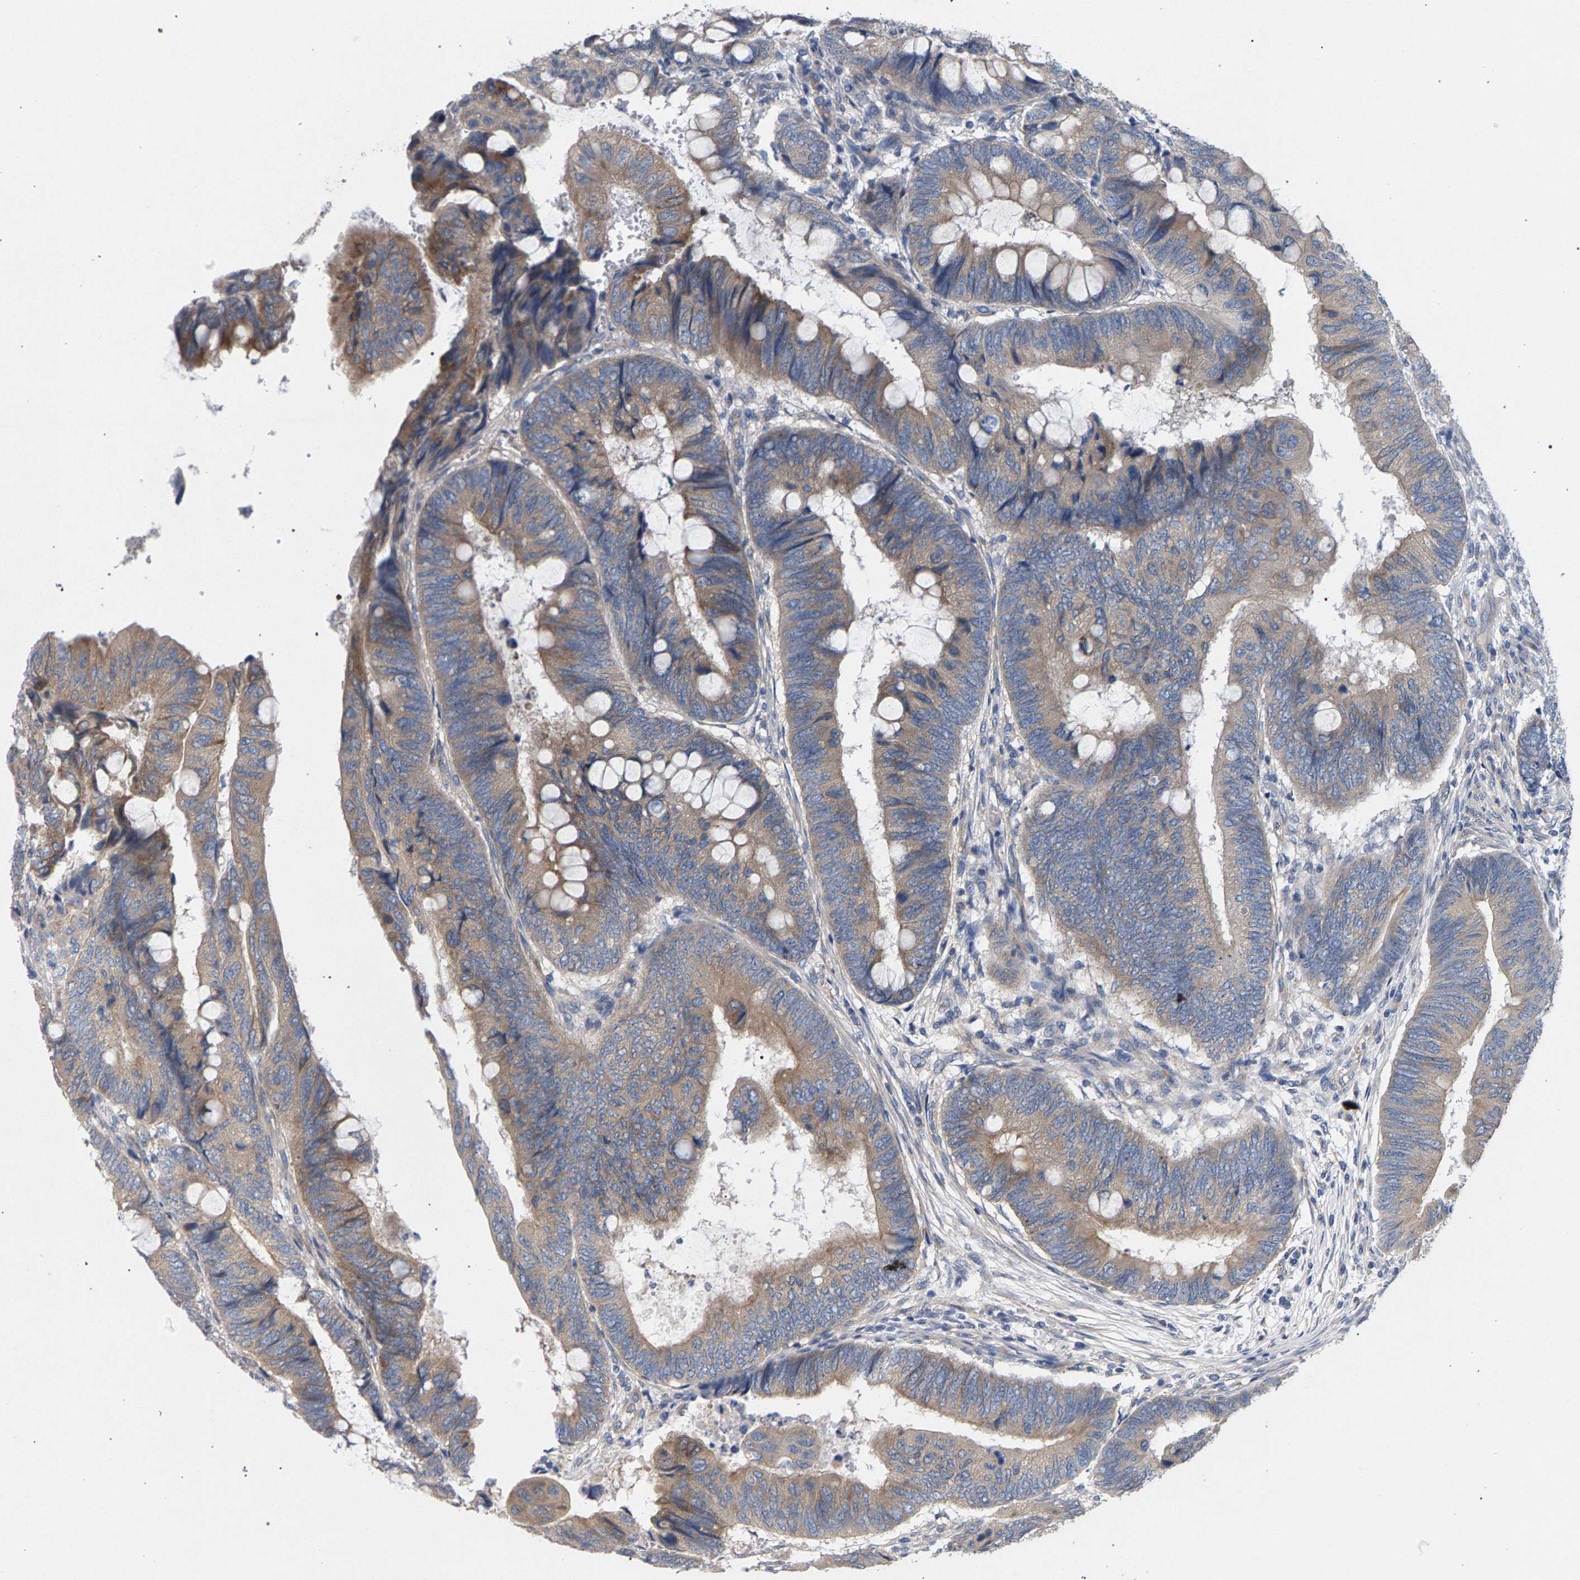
{"staining": {"intensity": "weak", "quantity": ">75%", "location": "cytoplasmic/membranous"}, "tissue": "colorectal cancer", "cell_type": "Tumor cells", "image_type": "cancer", "snomed": [{"axis": "morphology", "description": "Normal tissue, NOS"}, {"axis": "morphology", "description": "Adenocarcinoma, NOS"}, {"axis": "topography", "description": "Rectum"}, {"axis": "topography", "description": "Peripheral nerve tissue"}], "caption": "A micrograph of human colorectal cancer stained for a protein shows weak cytoplasmic/membranous brown staining in tumor cells.", "gene": "MAMDC2", "patient": {"sex": "male", "age": 92}}